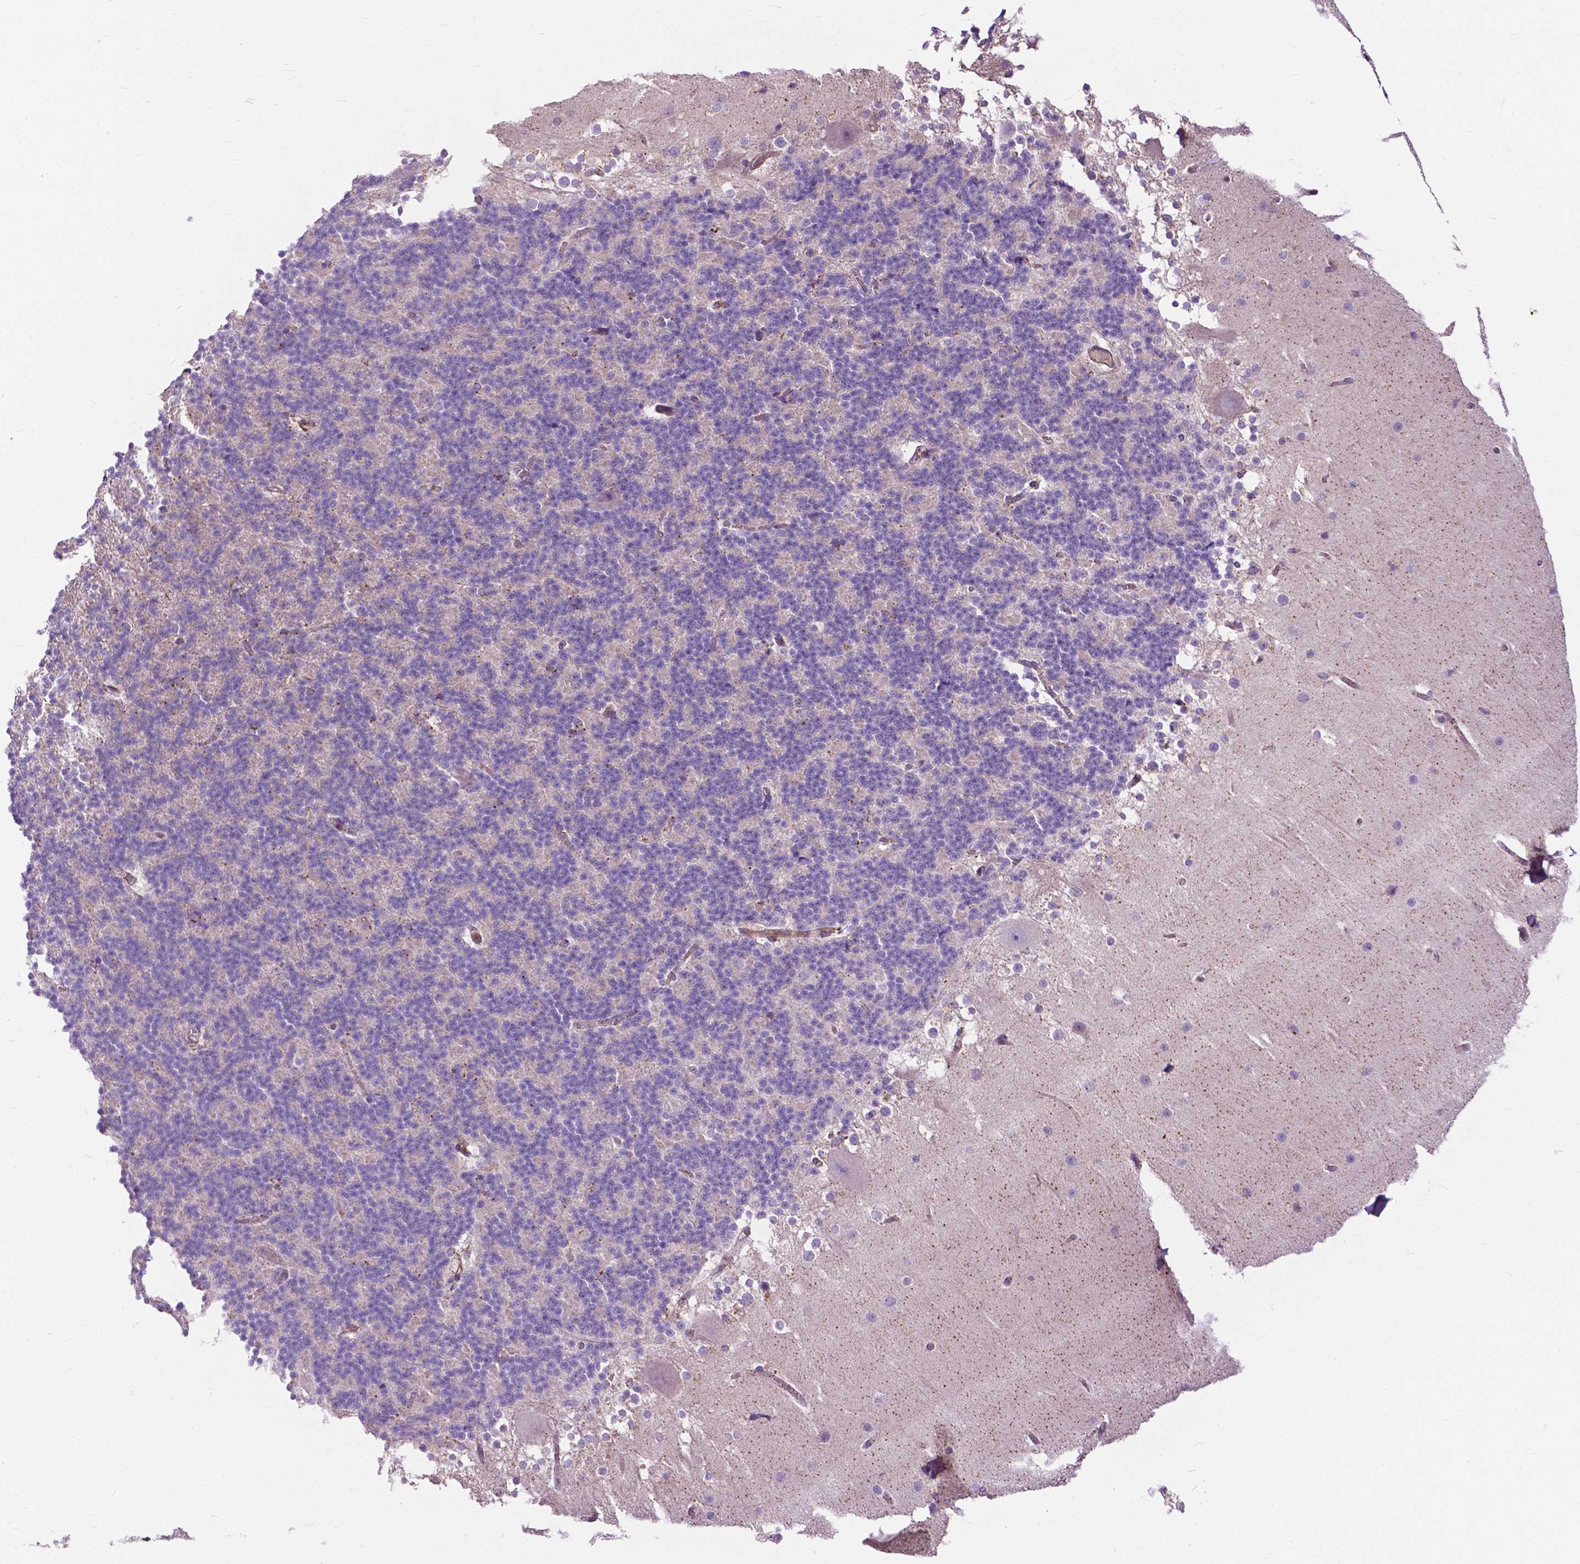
{"staining": {"intensity": "negative", "quantity": "none", "location": "none"}, "tissue": "cerebellum", "cell_type": "Cells in granular layer", "image_type": "normal", "snomed": [{"axis": "morphology", "description": "Normal tissue, NOS"}, {"axis": "topography", "description": "Cerebellum"}], "caption": "An immunohistochemistry micrograph of benign cerebellum is shown. There is no staining in cells in granular layer of cerebellum.", "gene": "CHMP4A", "patient": {"sex": "female", "age": 19}}